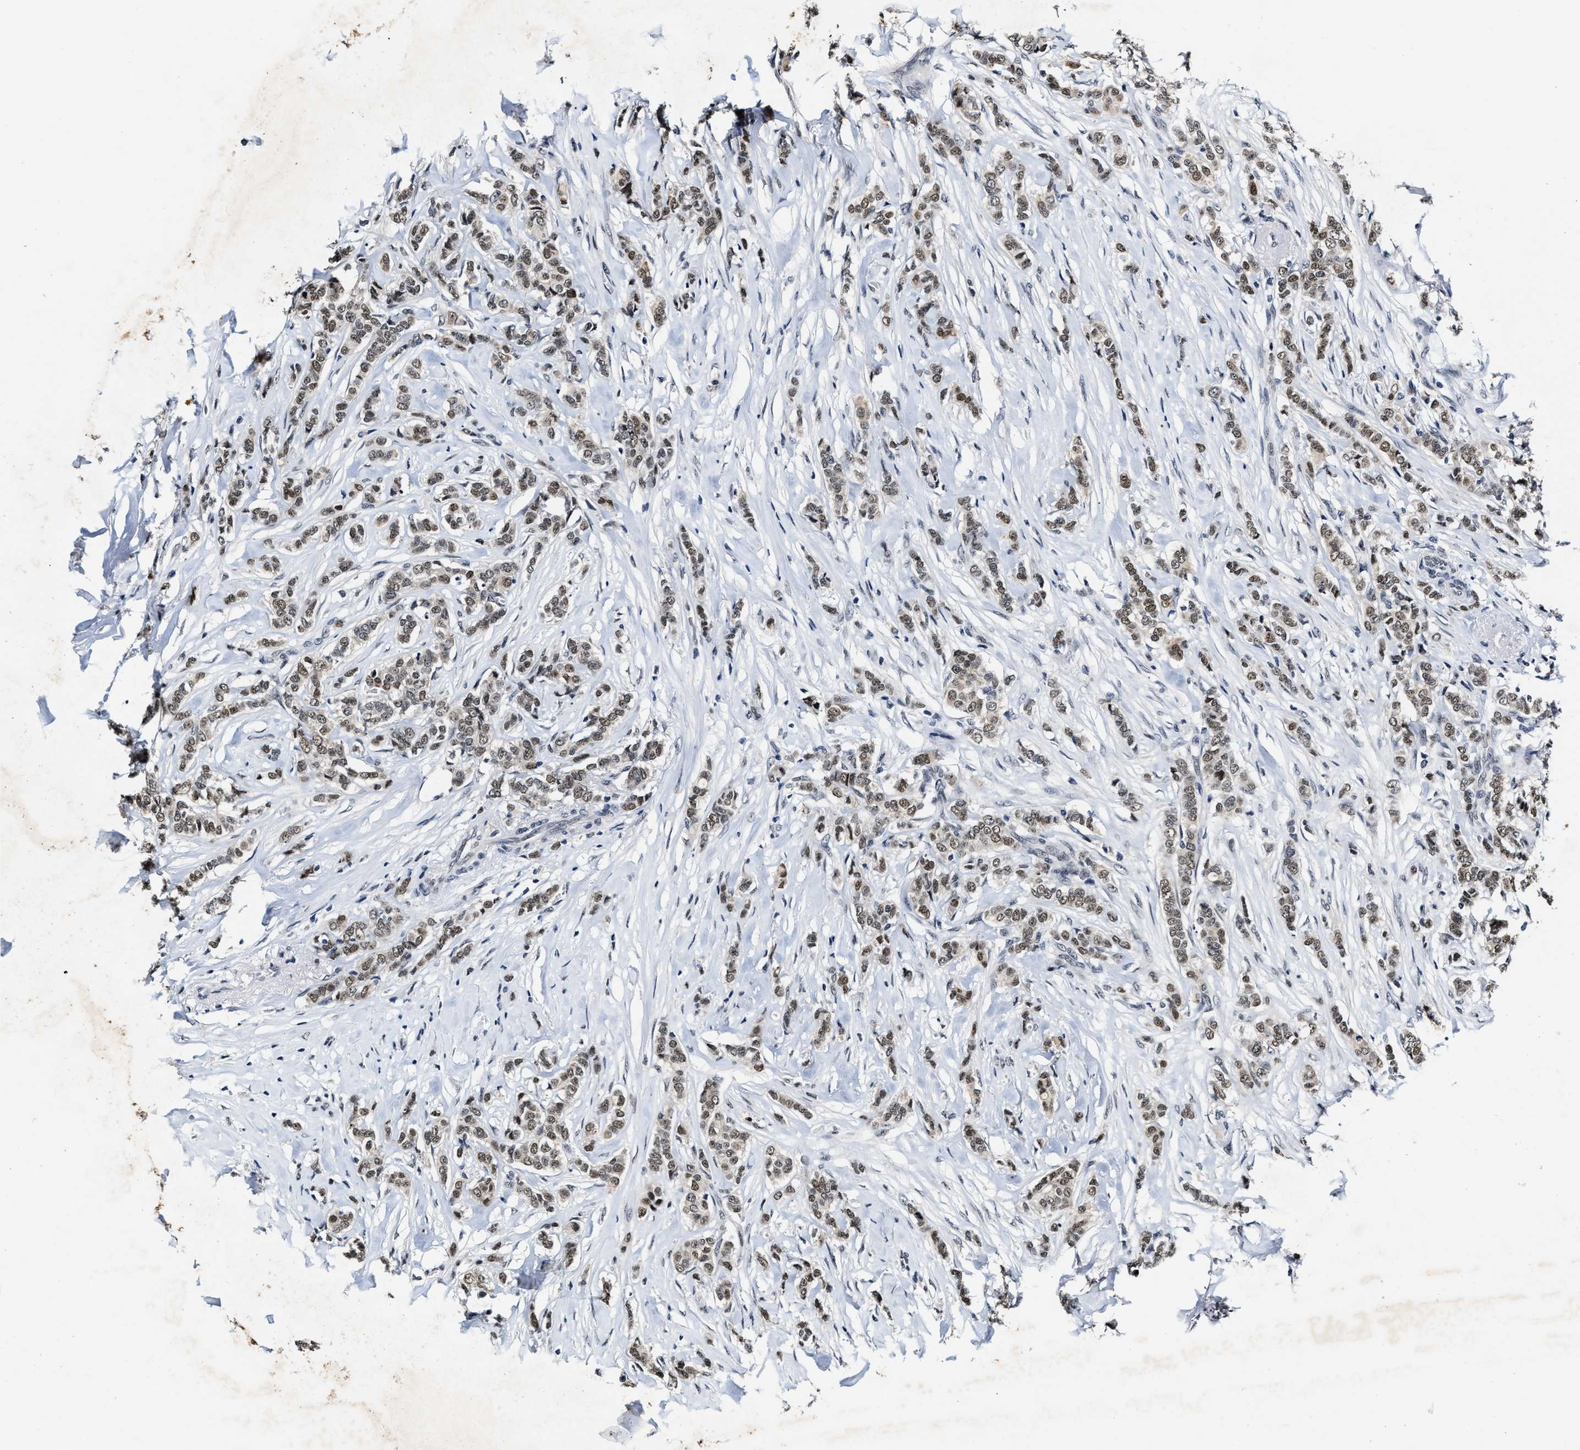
{"staining": {"intensity": "moderate", "quantity": ">75%", "location": "nuclear"}, "tissue": "breast cancer", "cell_type": "Tumor cells", "image_type": "cancer", "snomed": [{"axis": "morphology", "description": "Lobular carcinoma"}, {"axis": "topography", "description": "Skin"}, {"axis": "topography", "description": "Breast"}], "caption": "Human breast lobular carcinoma stained with a brown dye displays moderate nuclear positive positivity in about >75% of tumor cells.", "gene": "INIP", "patient": {"sex": "female", "age": 46}}